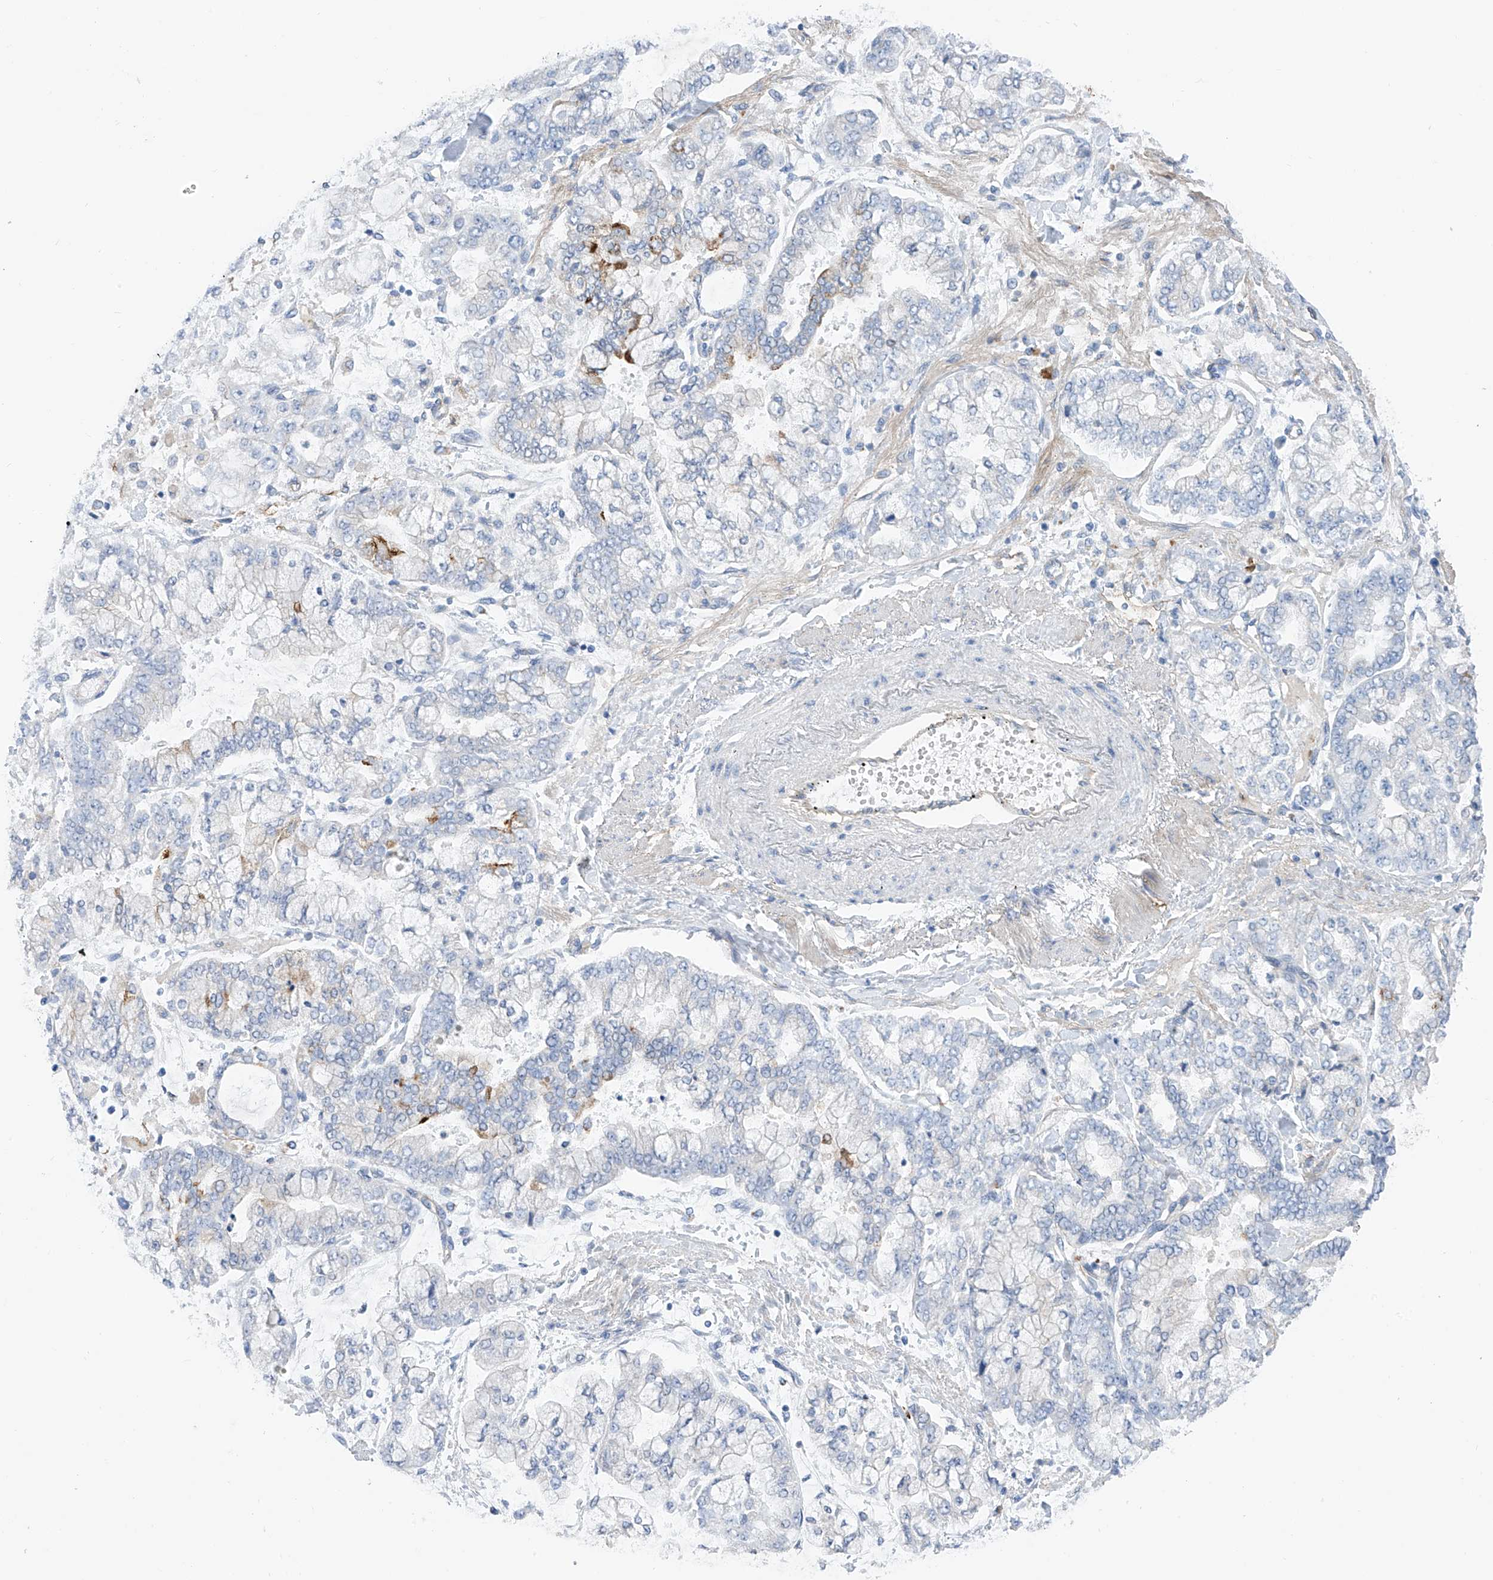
{"staining": {"intensity": "negative", "quantity": "none", "location": "none"}, "tissue": "stomach cancer", "cell_type": "Tumor cells", "image_type": "cancer", "snomed": [{"axis": "morphology", "description": "Normal tissue, NOS"}, {"axis": "morphology", "description": "Adenocarcinoma, NOS"}, {"axis": "topography", "description": "Stomach, upper"}, {"axis": "topography", "description": "Stomach"}], "caption": "Protein analysis of stomach cancer (adenocarcinoma) shows no significant positivity in tumor cells.", "gene": "ITGA9", "patient": {"sex": "male", "age": 76}}